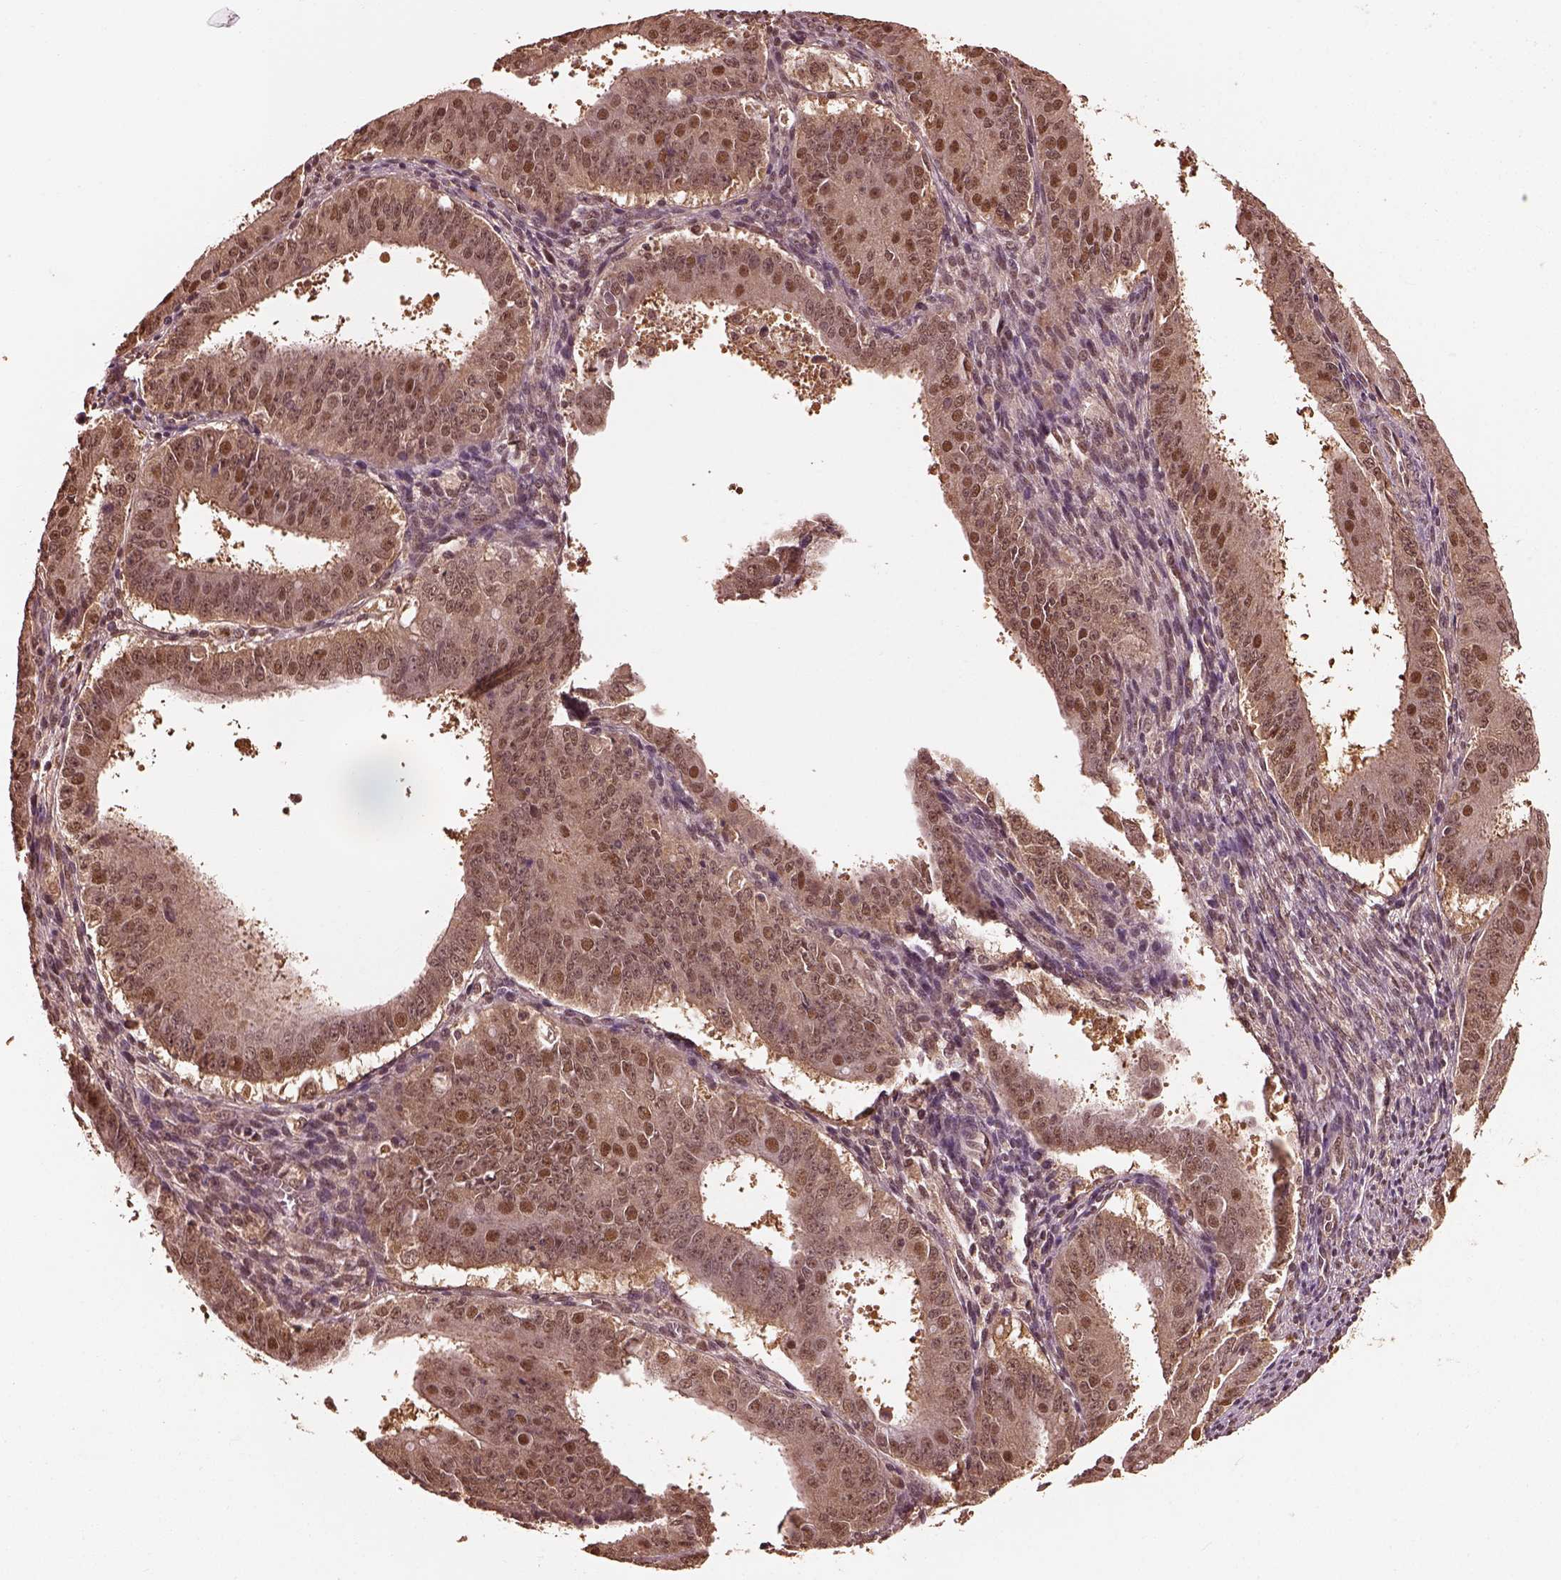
{"staining": {"intensity": "weak", "quantity": "25%-75%", "location": "cytoplasmic/membranous,nuclear"}, "tissue": "ovarian cancer", "cell_type": "Tumor cells", "image_type": "cancer", "snomed": [{"axis": "morphology", "description": "Carcinoma, endometroid"}, {"axis": "topography", "description": "Ovary"}], "caption": "The immunohistochemical stain shows weak cytoplasmic/membranous and nuclear positivity in tumor cells of ovarian cancer (endometroid carcinoma) tissue. (IHC, brightfield microscopy, high magnification).", "gene": "PSMC5", "patient": {"sex": "female", "age": 42}}